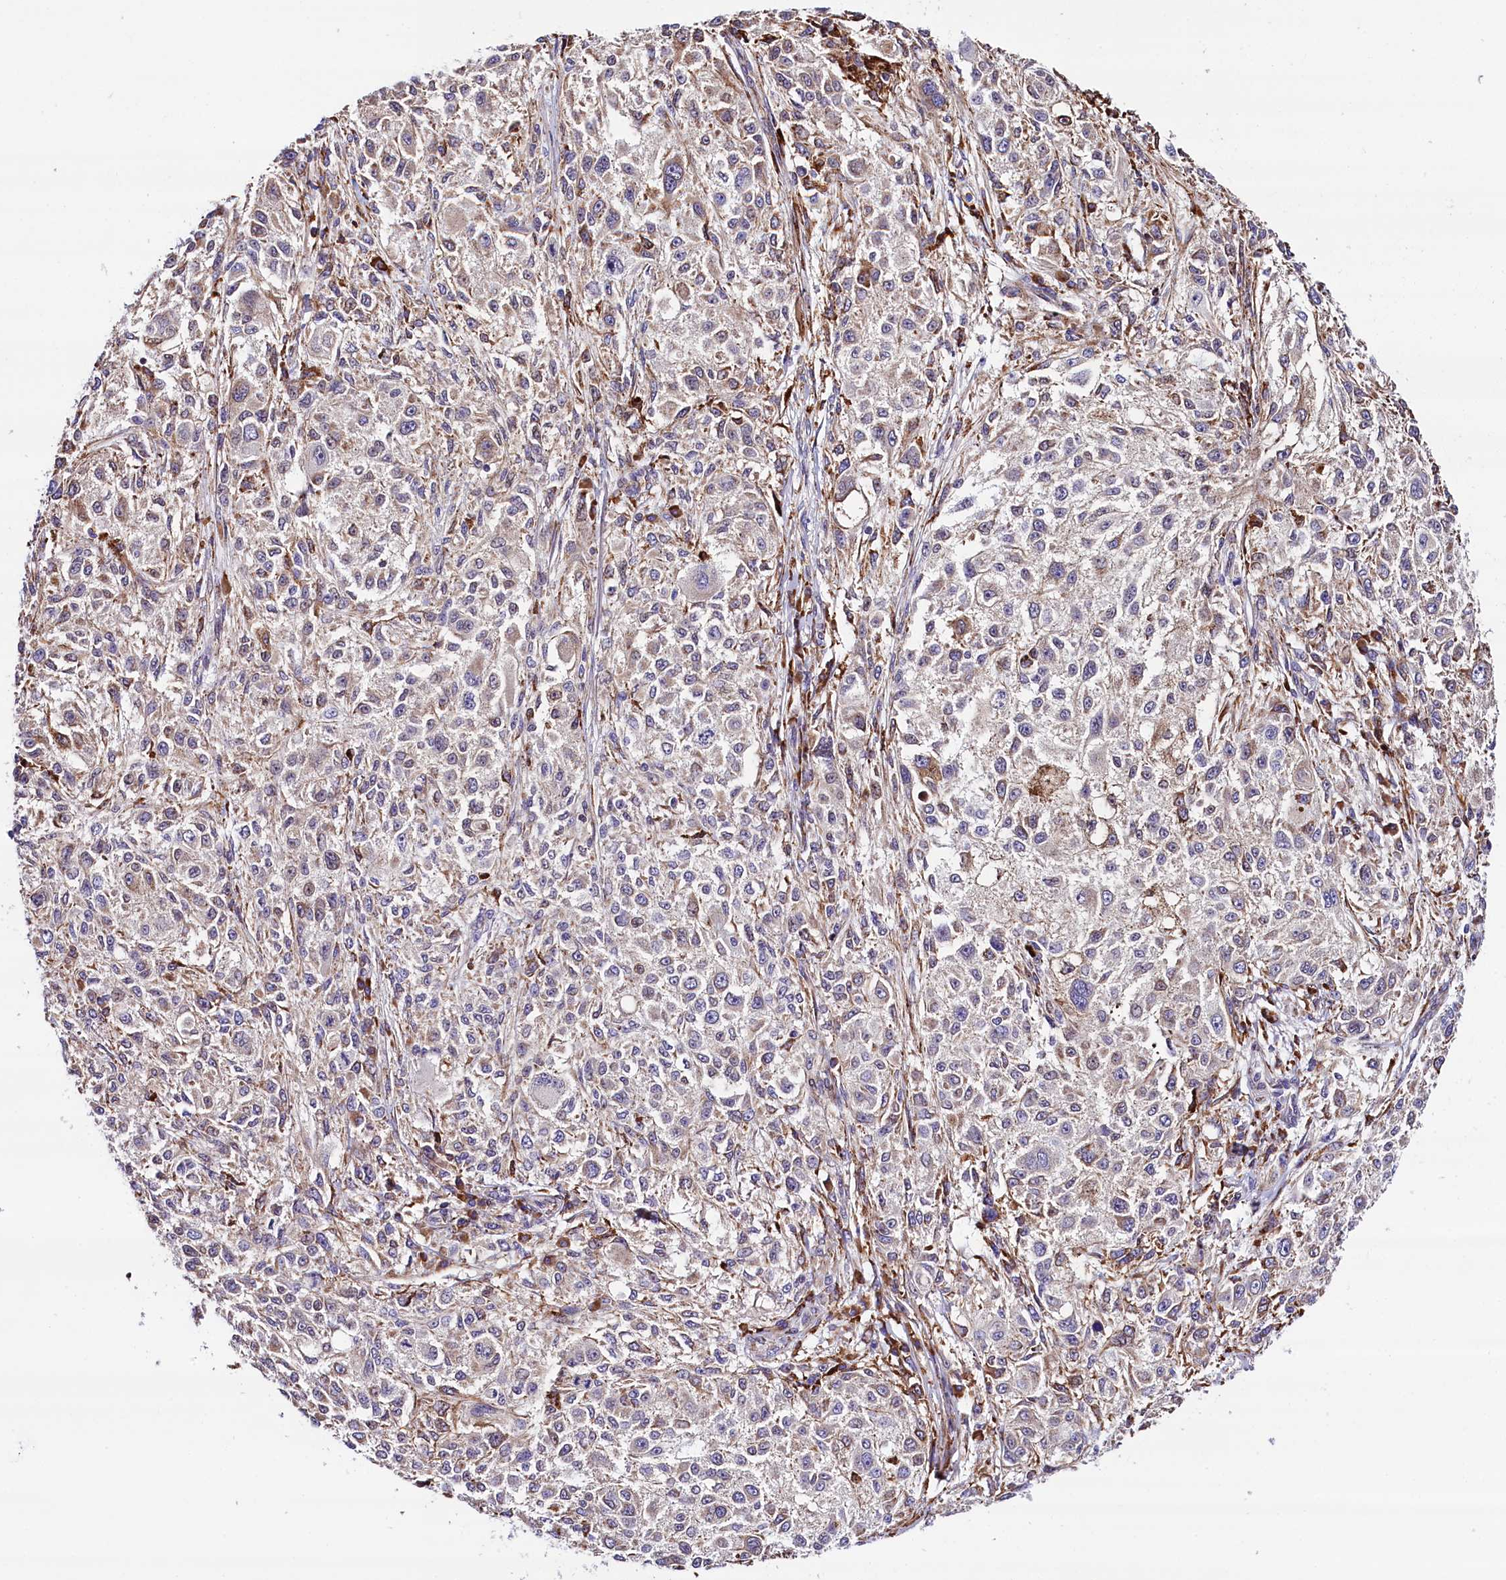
{"staining": {"intensity": "negative", "quantity": "none", "location": "none"}, "tissue": "melanoma", "cell_type": "Tumor cells", "image_type": "cancer", "snomed": [{"axis": "morphology", "description": "Necrosis, NOS"}, {"axis": "morphology", "description": "Malignant melanoma, NOS"}, {"axis": "topography", "description": "Skin"}], "caption": "DAB (3,3'-diaminobenzidine) immunohistochemical staining of malignant melanoma displays no significant staining in tumor cells.", "gene": "CMTR2", "patient": {"sex": "female", "age": 87}}